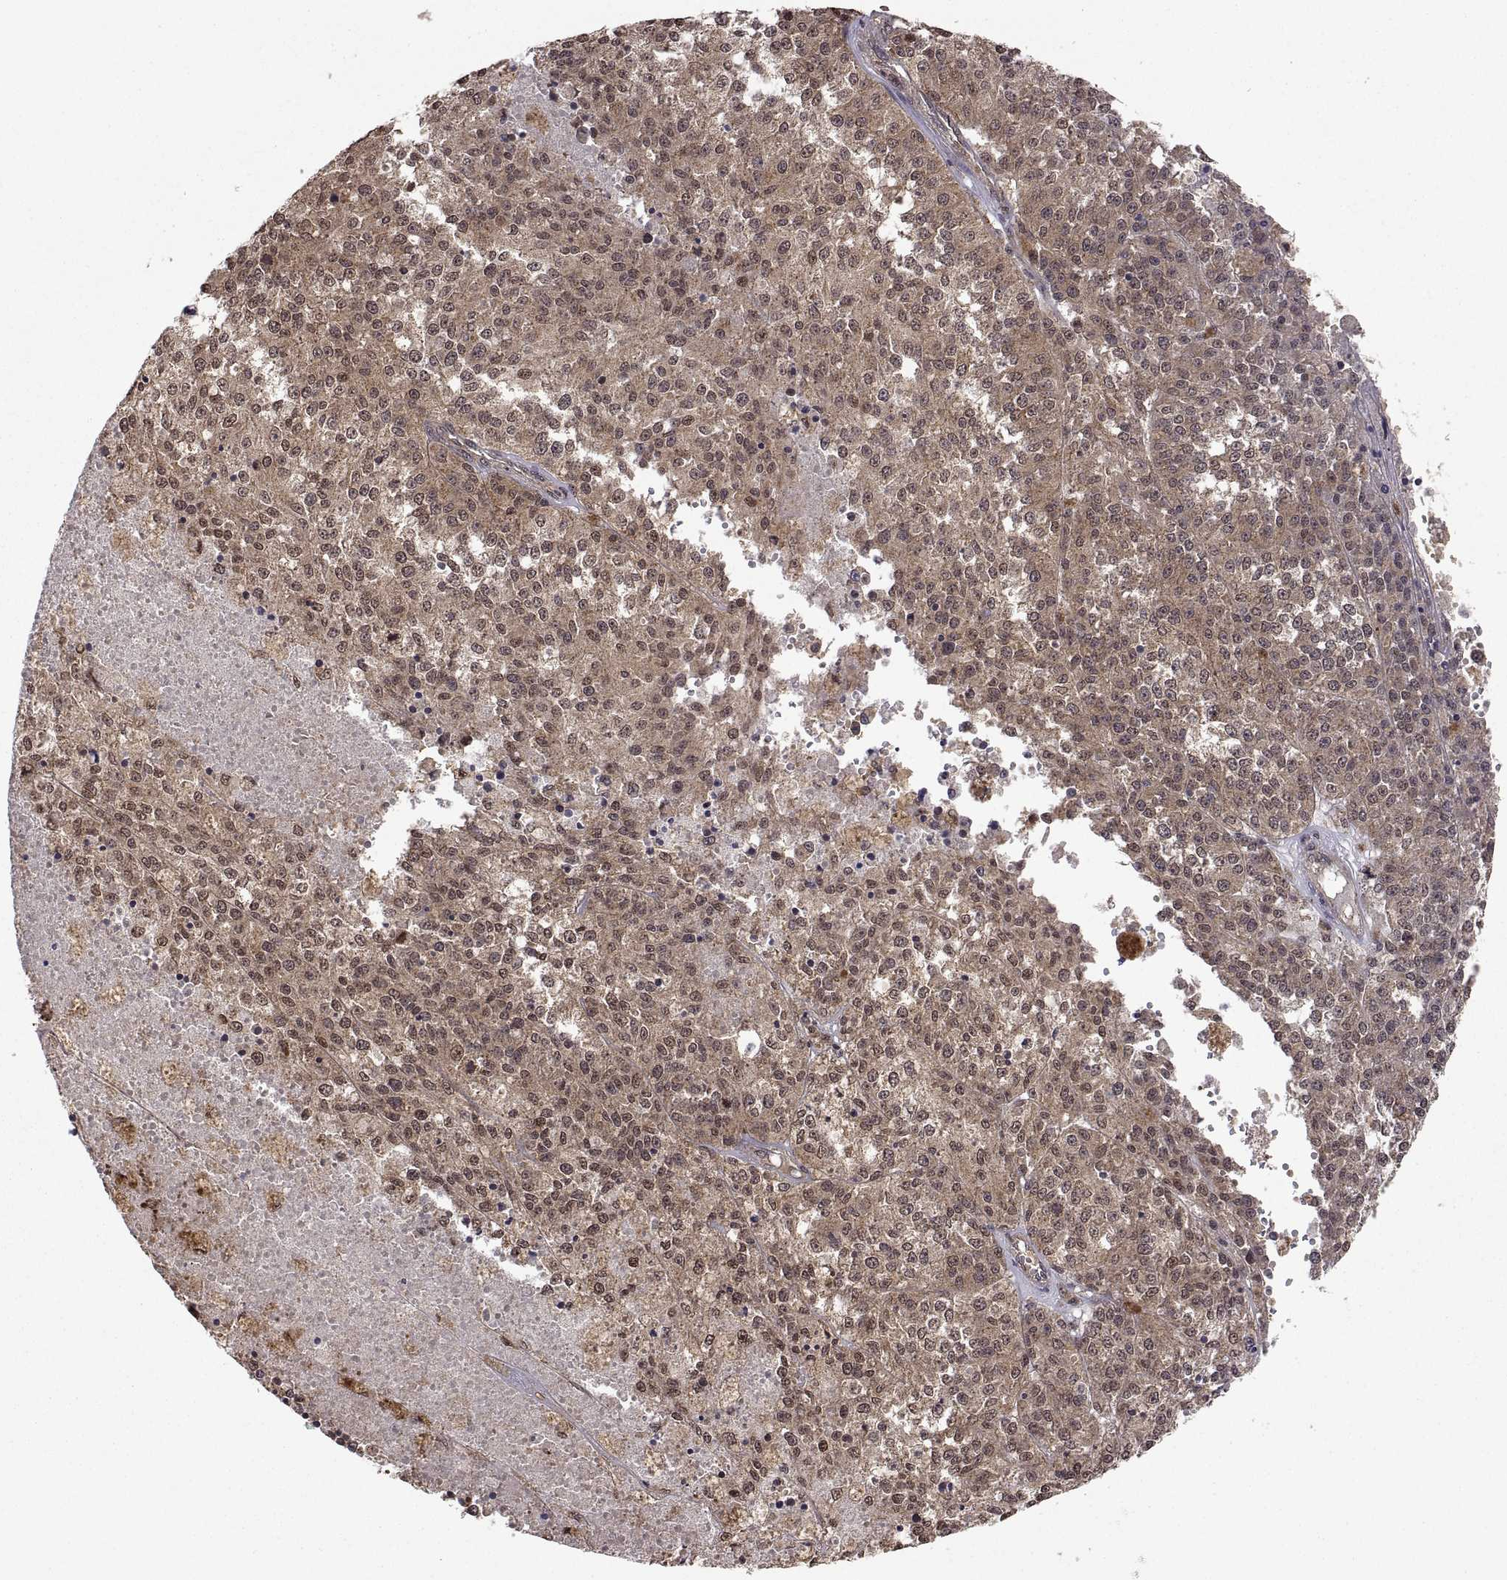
{"staining": {"intensity": "weak", "quantity": "25%-75%", "location": "cytoplasmic/membranous,nuclear"}, "tissue": "melanoma", "cell_type": "Tumor cells", "image_type": "cancer", "snomed": [{"axis": "morphology", "description": "Malignant melanoma, Metastatic site"}, {"axis": "topography", "description": "Lymph node"}], "caption": "Immunohistochemical staining of human melanoma reveals weak cytoplasmic/membranous and nuclear protein expression in about 25%-75% of tumor cells.", "gene": "ZNRF2", "patient": {"sex": "female", "age": 64}}